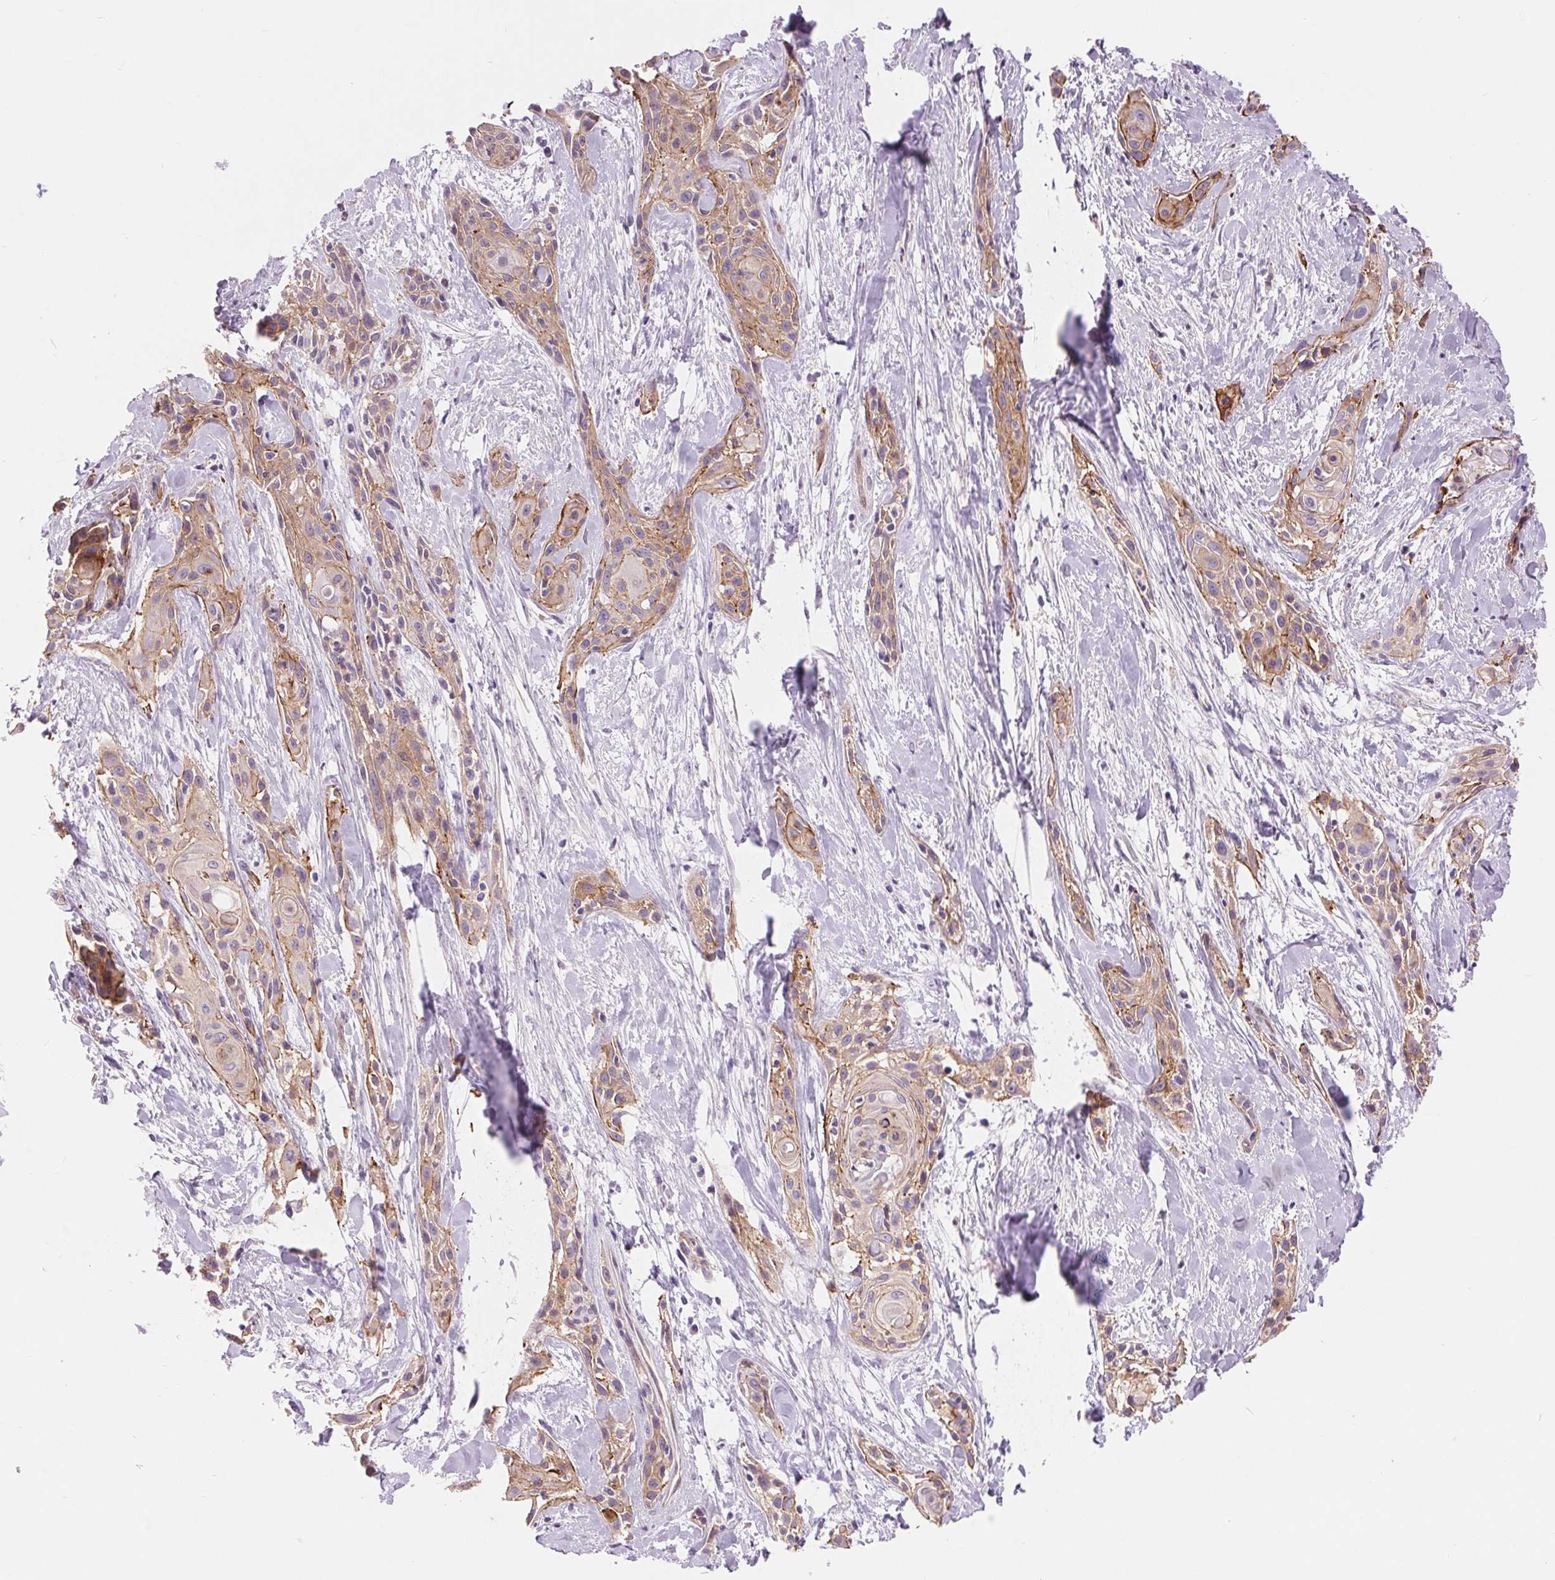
{"staining": {"intensity": "weak", "quantity": ">75%", "location": "cytoplasmic/membranous"}, "tissue": "skin cancer", "cell_type": "Tumor cells", "image_type": "cancer", "snomed": [{"axis": "morphology", "description": "Squamous cell carcinoma, NOS"}, {"axis": "topography", "description": "Skin"}, {"axis": "topography", "description": "Anal"}], "caption": "Protein staining by IHC demonstrates weak cytoplasmic/membranous staining in approximately >75% of tumor cells in skin squamous cell carcinoma.", "gene": "DIXDC1", "patient": {"sex": "male", "age": 64}}